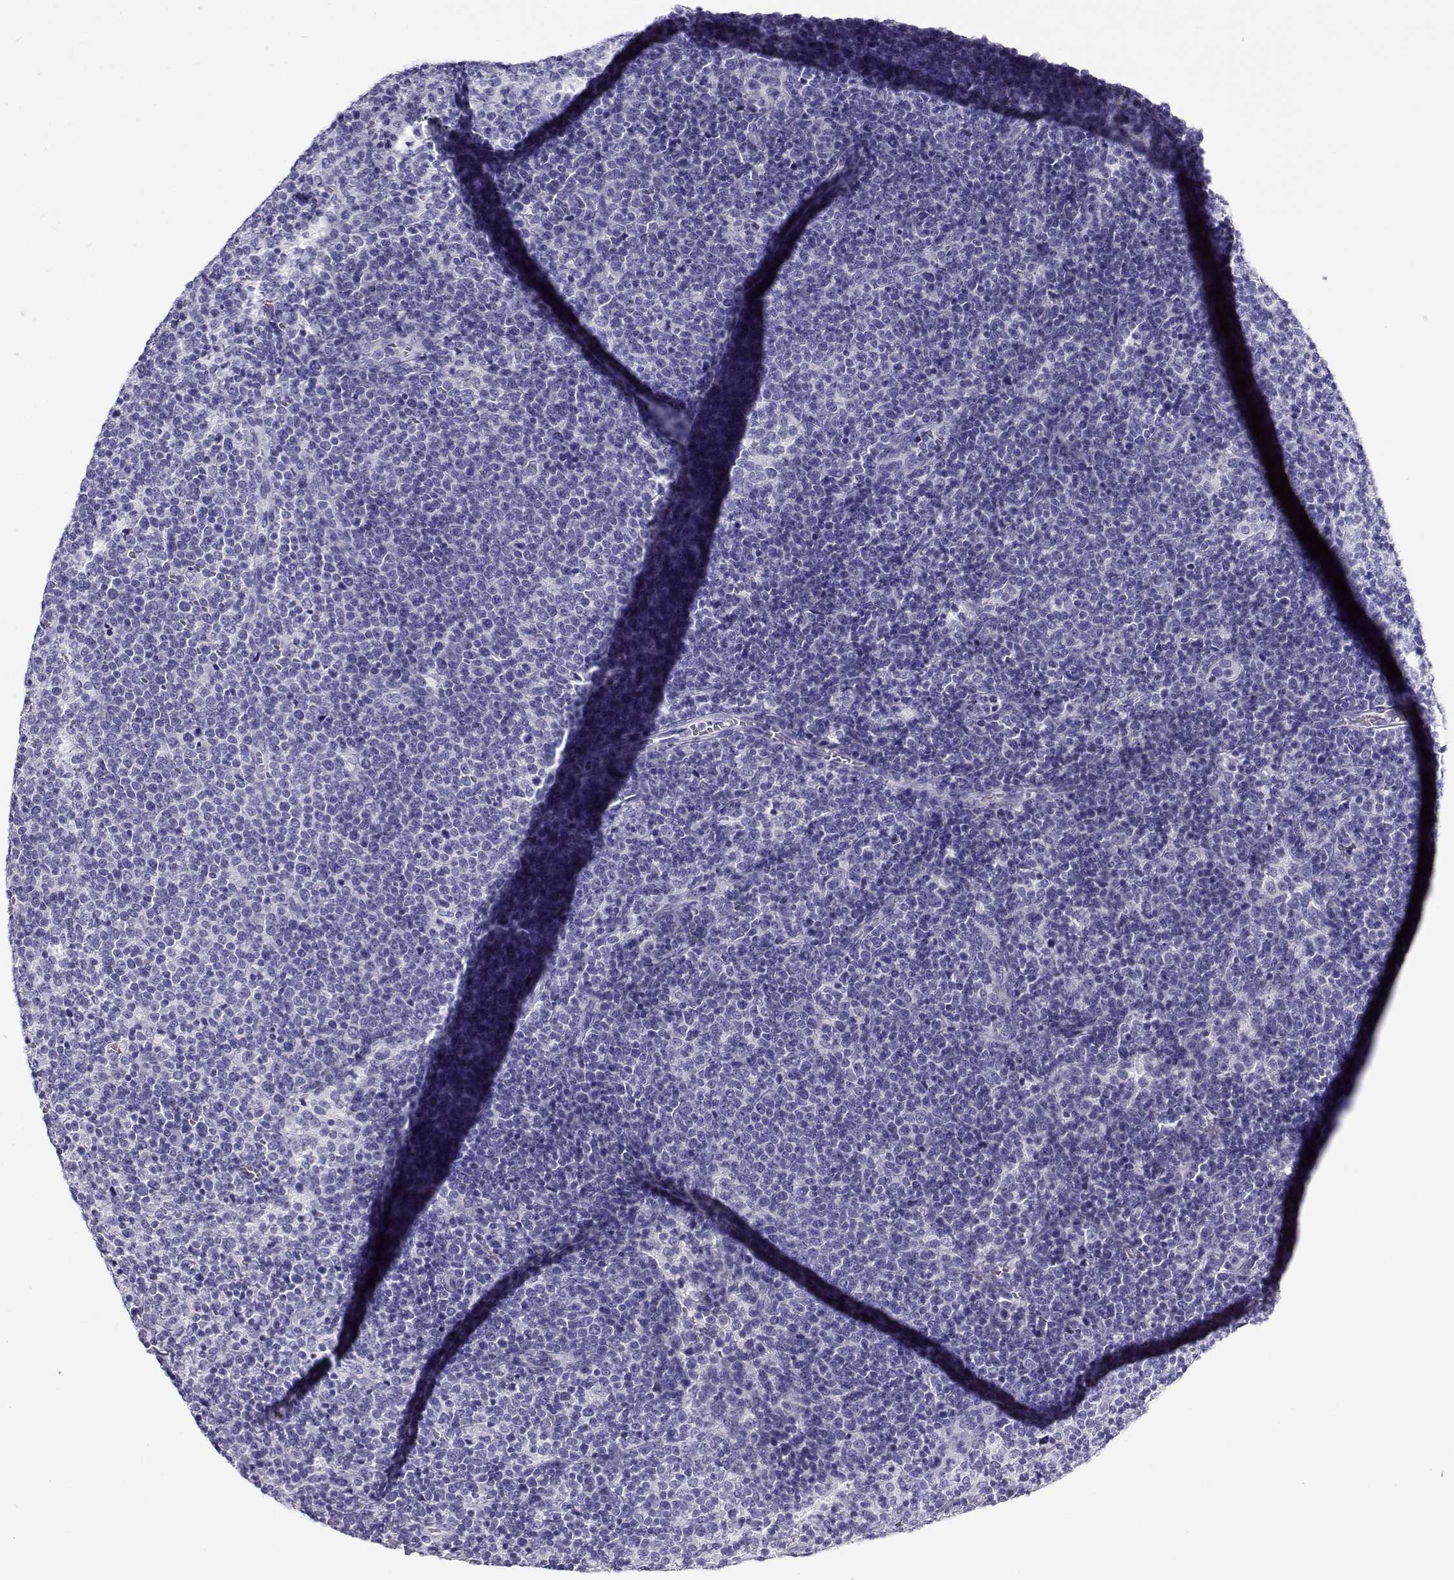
{"staining": {"intensity": "negative", "quantity": "none", "location": "none"}, "tissue": "lymphoma", "cell_type": "Tumor cells", "image_type": "cancer", "snomed": [{"axis": "morphology", "description": "Malignant lymphoma, non-Hodgkin's type, High grade"}, {"axis": "topography", "description": "Lymph node"}], "caption": "IHC of lymphoma demonstrates no staining in tumor cells.", "gene": "CABS1", "patient": {"sex": "male", "age": 61}}